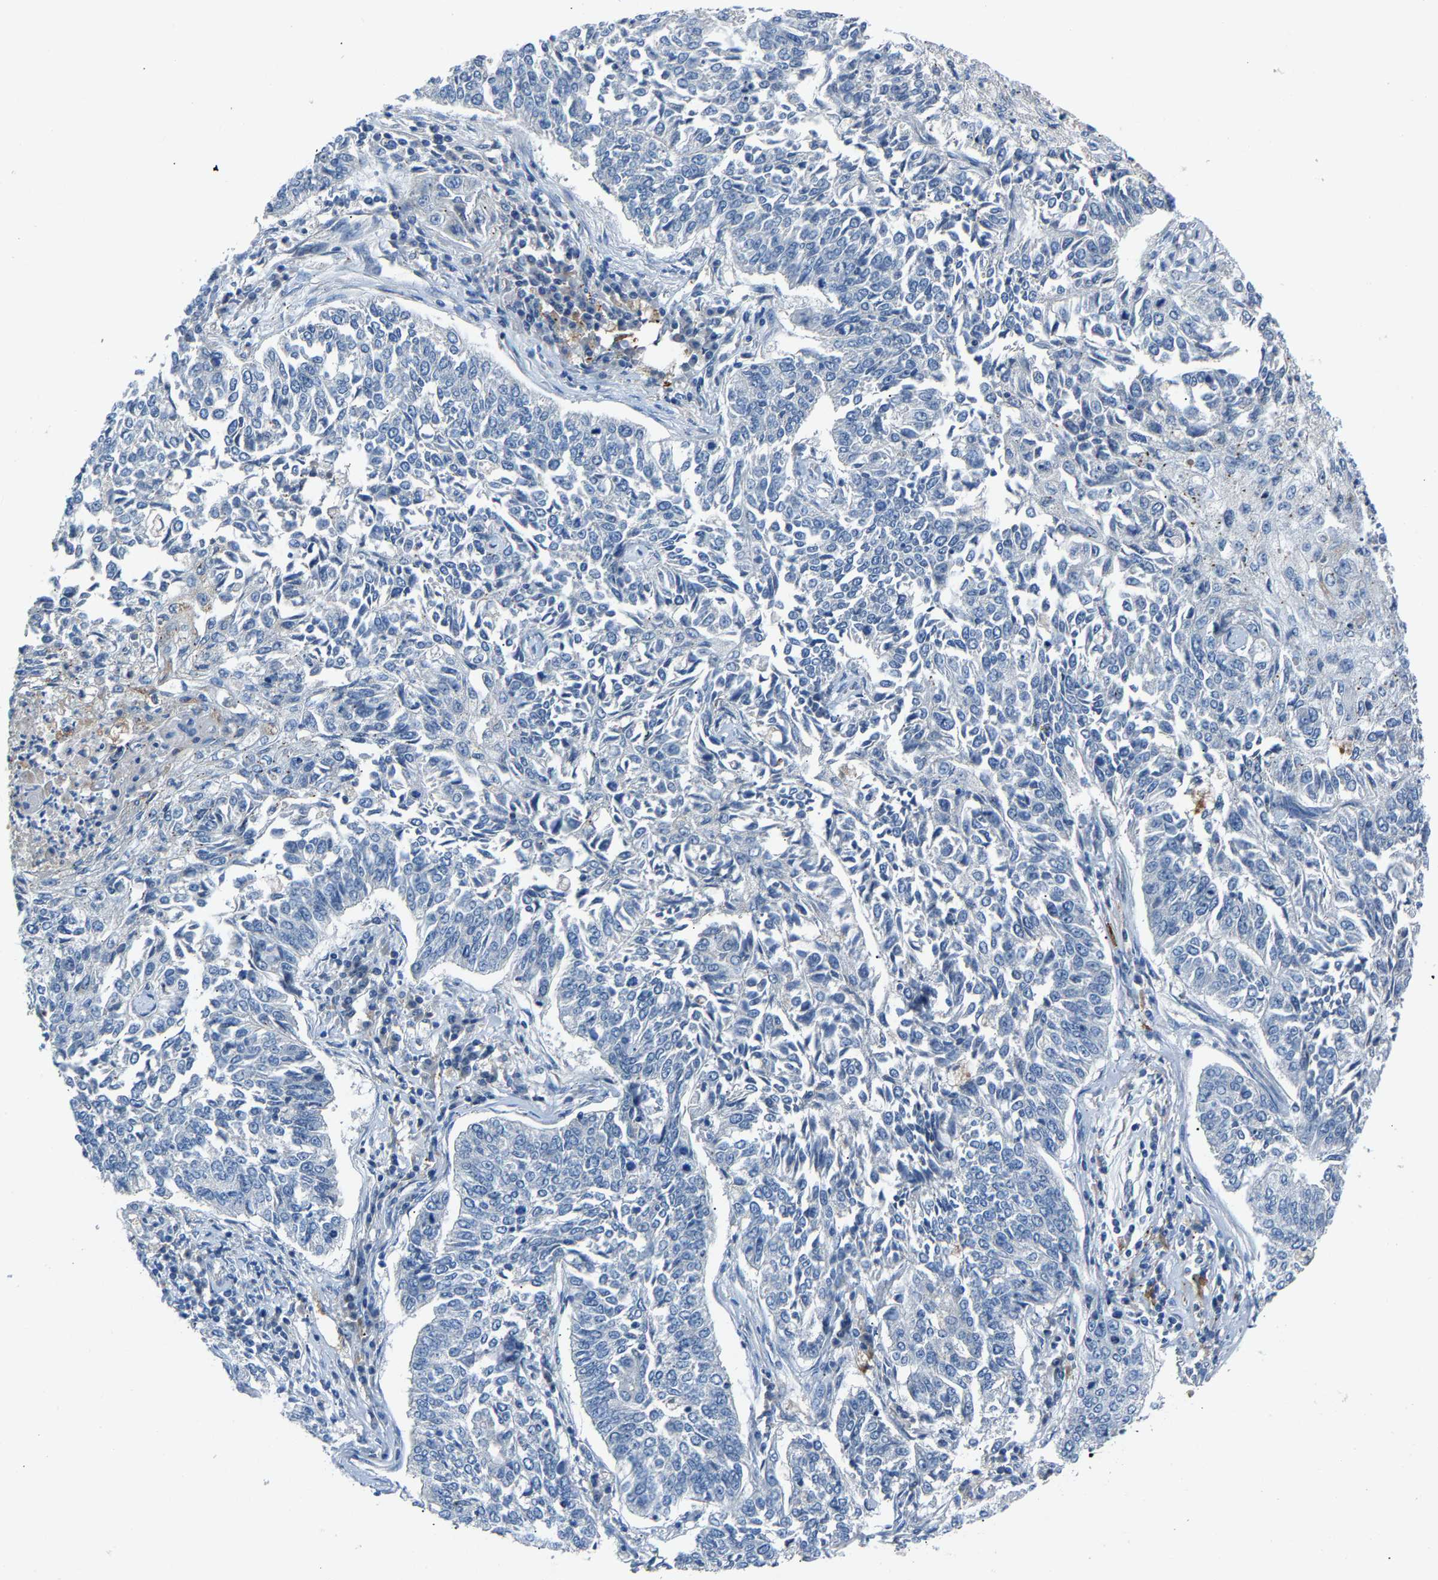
{"staining": {"intensity": "negative", "quantity": "none", "location": "none"}, "tissue": "lung cancer", "cell_type": "Tumor cells", "image_type": "cancer", "snomed": [{"axis": "morphology", "description": "Normal tissue, NOS"}, {"axis": "morphology", "description": "Squamous cell carcinoma, NOS"}, {"axis": "topography", "description": "Cartilage tissue"}, {"axis": "topography", "description": "Bronchus"}, {"axis": "topography", "description": "Lung"}], "caption": "The micrograph reveals no significant positivity in tumor cells of squamous cell carcinoma (lung).", "gene": "DNAAF5", "patient": {"sex": "female", "age": 49}}